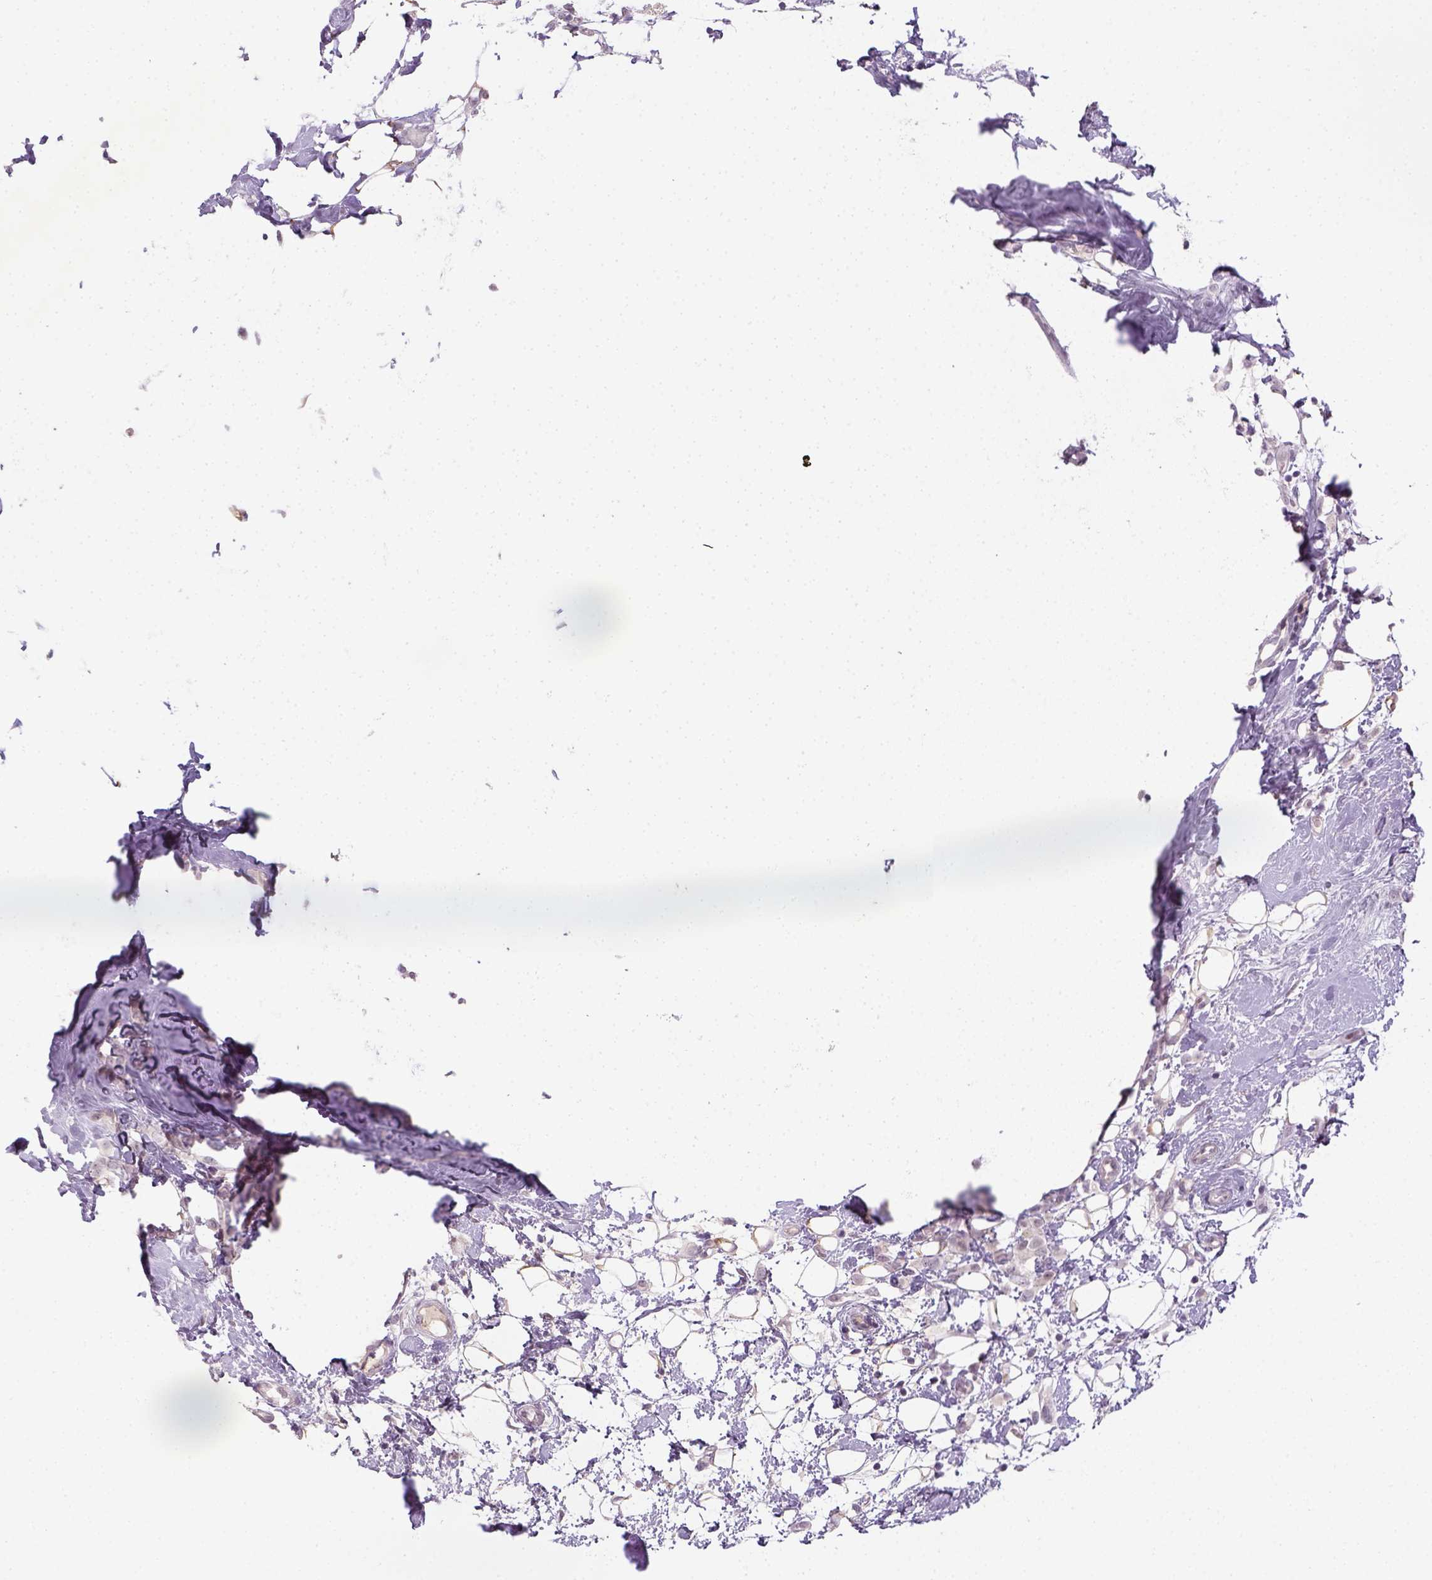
{"staining": {"intensity": "negative", "quantity": "none", "location": "none"}, "tissue": "breast cancer", "cell_type": "Tumor cells", "image_type": "cancer", "snomed": [{"axis": "morphology", "description": "Lobular carcinoma"}, {"axis": "topography", "description": "Breast"}], "caption": "The IHC photomicrograph has no significant expression in tumor cells of breast cancer tissue. (Stains: DAB (3,3'-diaminobenzidine) immunohistochemistry (IHC) with hematoxylin counter stain, Microscopy: brightfield microscopy at high magnification).", "gene": "MAGEB3", "patient": {"sex": "female", "age": 49}}